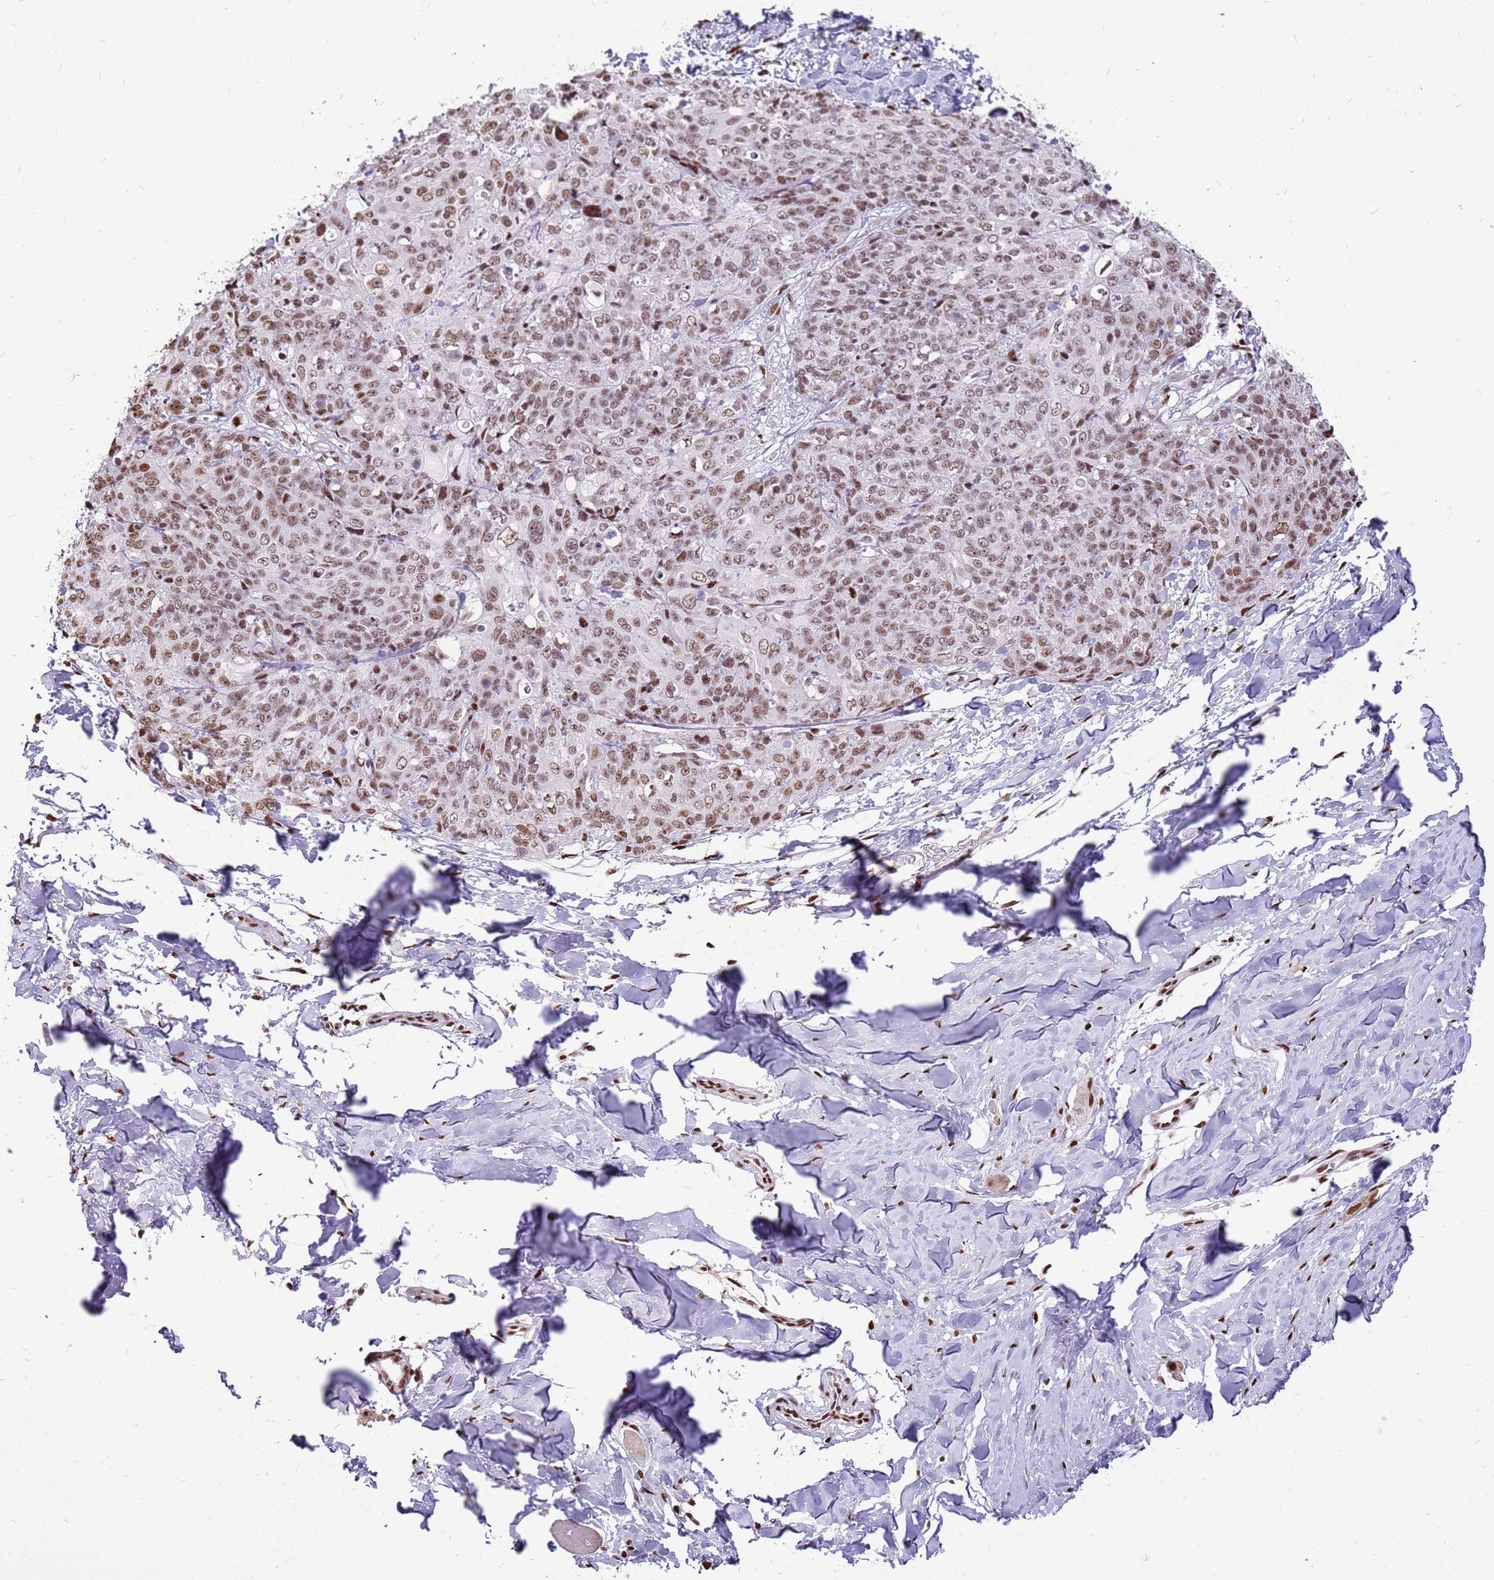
{"staining": {"intensity": "moderate", "quantity": ">75%", "location": "nuclear"}, "tissue": "skin cancer", "cell_type": "Tumor cells", "image_type": "cancer", "snomed": [{"axis": "morphology", "description": "Squamous cell carcinoma, NOS"}, {"axis": "topography", "description": "Skin"}, {"axis": "topography", "description": "Vulva"}], "caption": "A histopathology image showing moderate nuclear staining in approximately >75% of tumor cells in skin cancer, as visualized by brown immunohistochemical staining.", "gene": "WASHC4", "patient": {"sex": "female", "age": 85}}